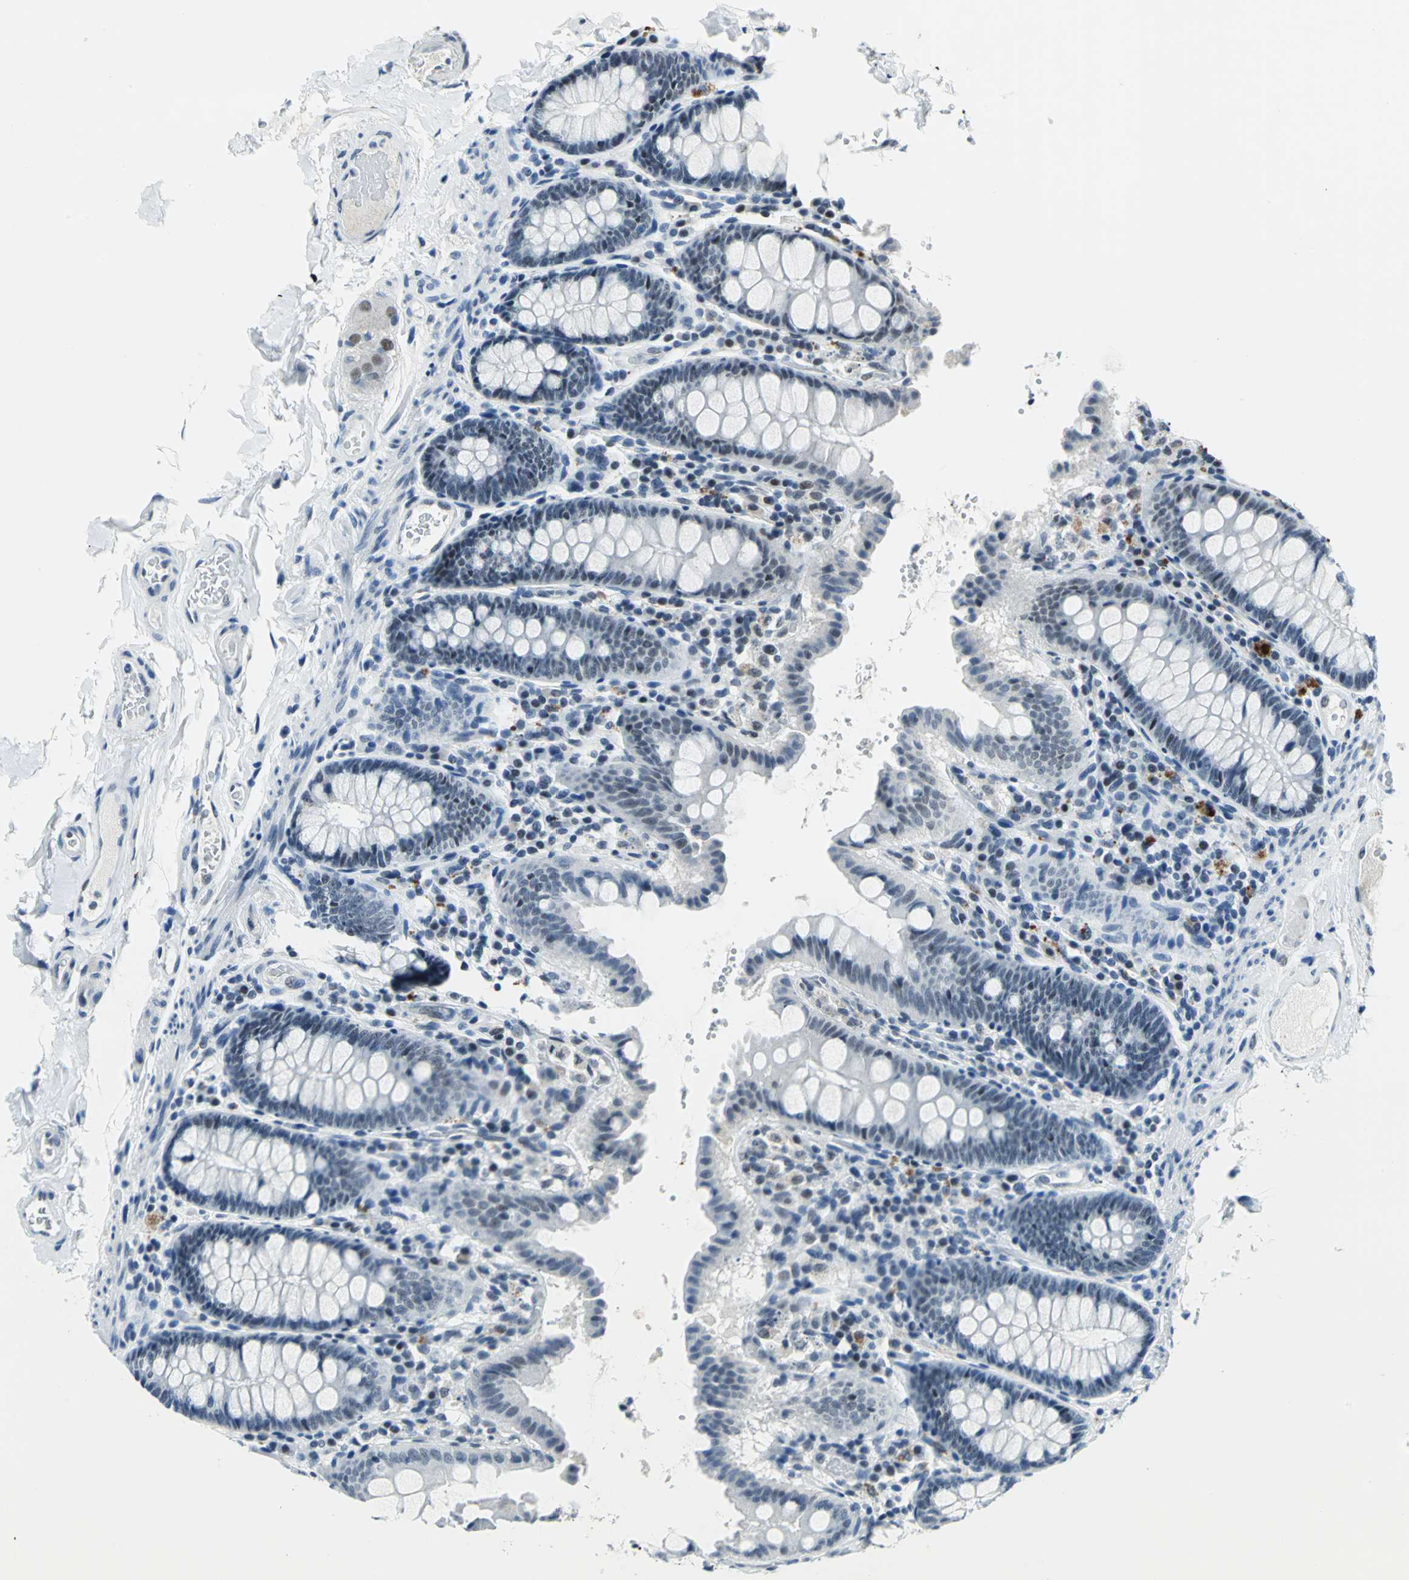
{"staining": {"intensity": "negative", "quantity": "none", "location": "none"}, "tissue": "colon", "cell_type": "Endothelial cells", "image_type": "normal", "snomed": [{"axis": "morphology", "description": "Normal tissue, NOS"}, {"axis": "topography", "description": "Colon"}], "caption": "This is an immunohistochemistry micrograph of normal human colon. There is no staining in endothelial cells.", "gene": "RAD17", "patient": {"sex": "female", "age": 61}}